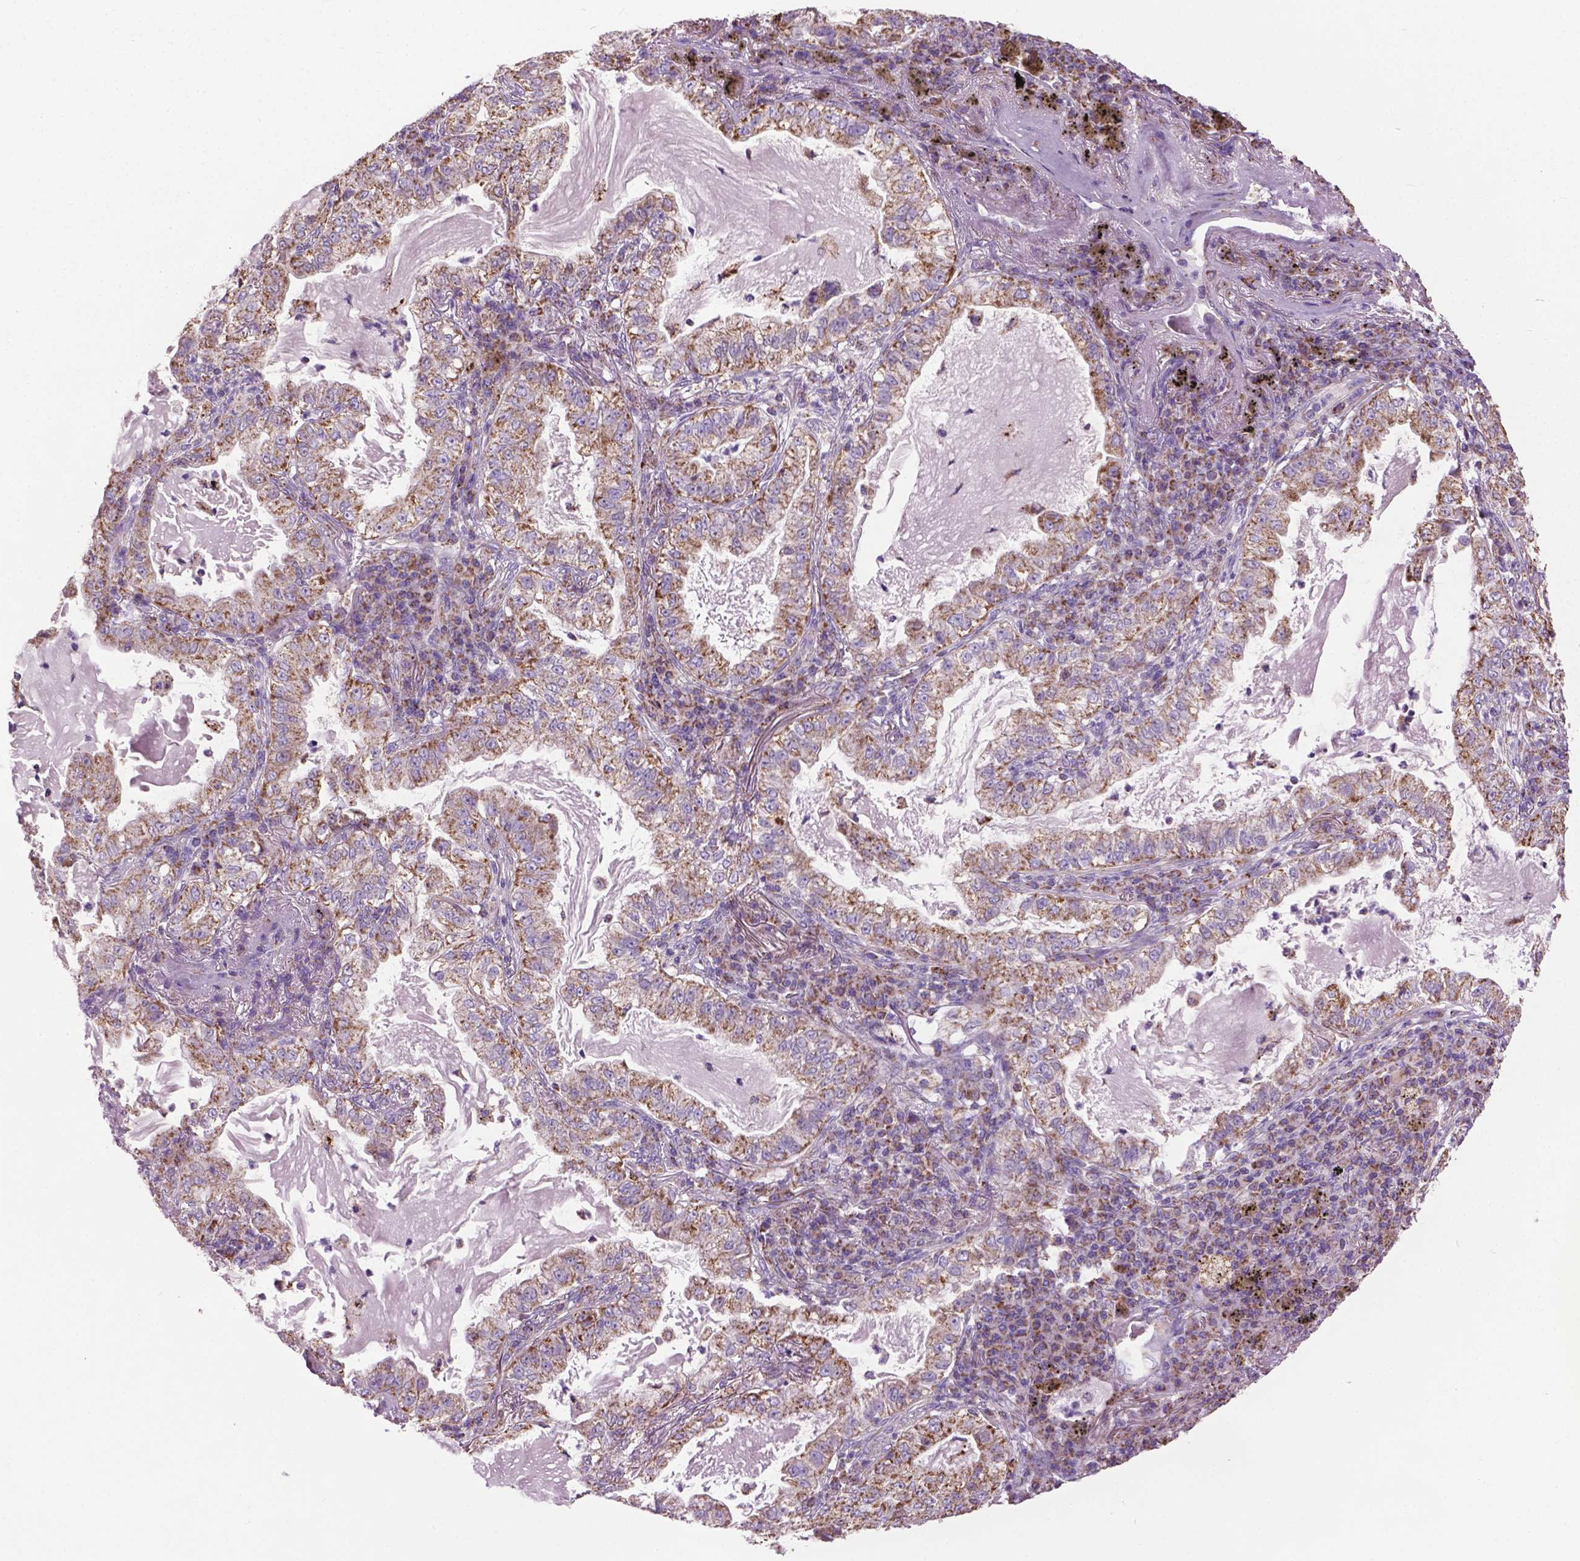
{"staining": {"intensity": "moderate", "quantity": ">75%", "location": "cytoplasmic/membranous"}, "tissue": "lung cancer", "cell_type": "Tumor cells", "image_type": "cancer", "snomed": [{"axis": "morphology", "description": "Adenocarcinoma, NOS"}, {"axis": "topography", "description": "Lung"}], "caption": "Adenocarcinoma (lung) stained with a protein marker shows moderate staining in tumor cells.", "gene": "VDAC1", "patient": {"sex": "female", "age": 73}}